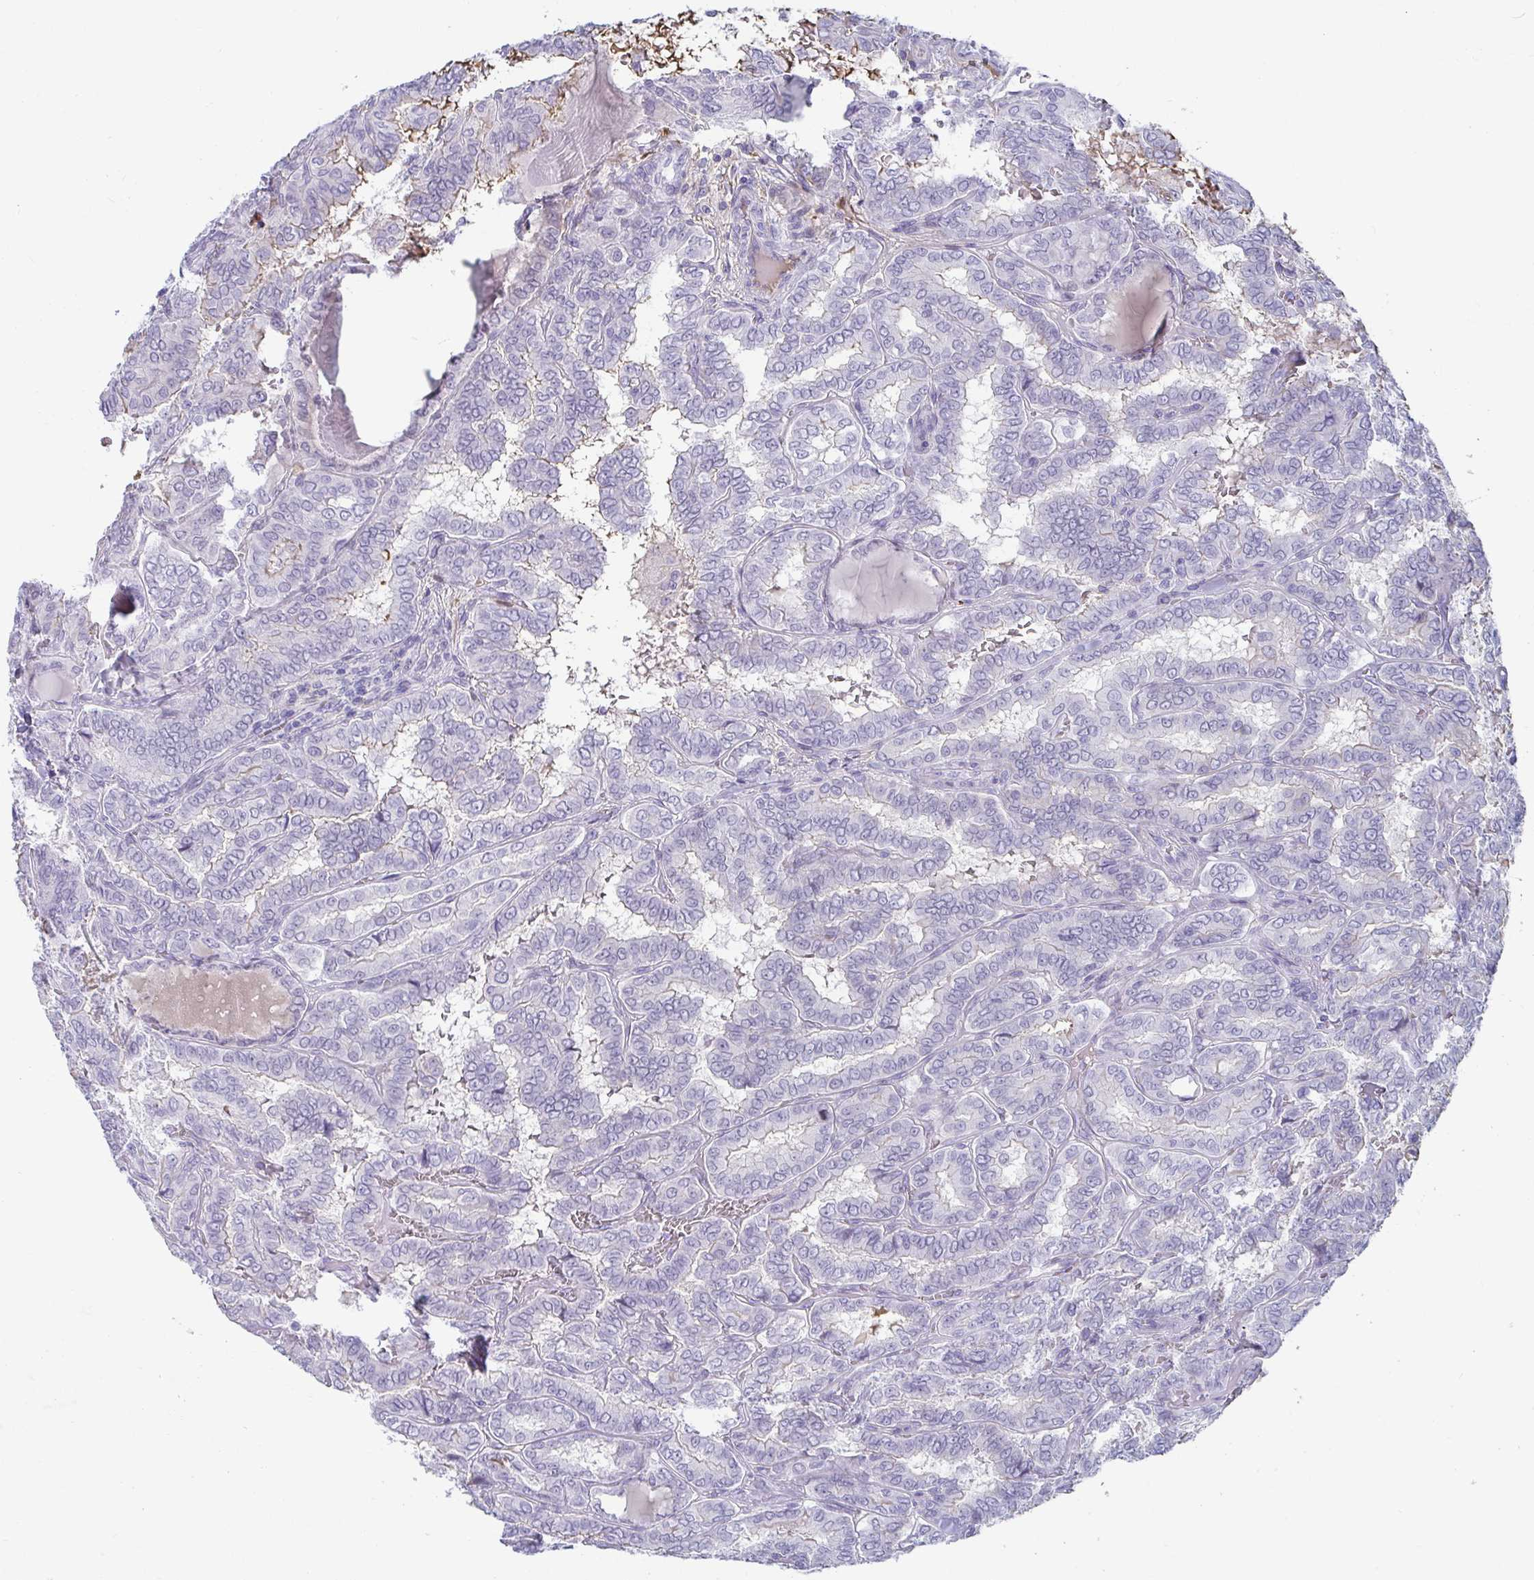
{"staining": {"intensity": "negative", "quantity": "none", "location": "none"}, "tissue": "thyroid cancer", "cell_type": "Tumor cells", "image_type": "cancer", "snomed": [{"axis": "morphology", "description": "Papillary adenocarcinoma, NOS"}, {"axis": "topography", "description": "Thyroid gland"}], "caption": "The histopathology image shows no staining of tumor cells in papillary adenocarcinoma (thyroid).", "gene": "NPY", "patient": {"sex": "female", "age": 46}}